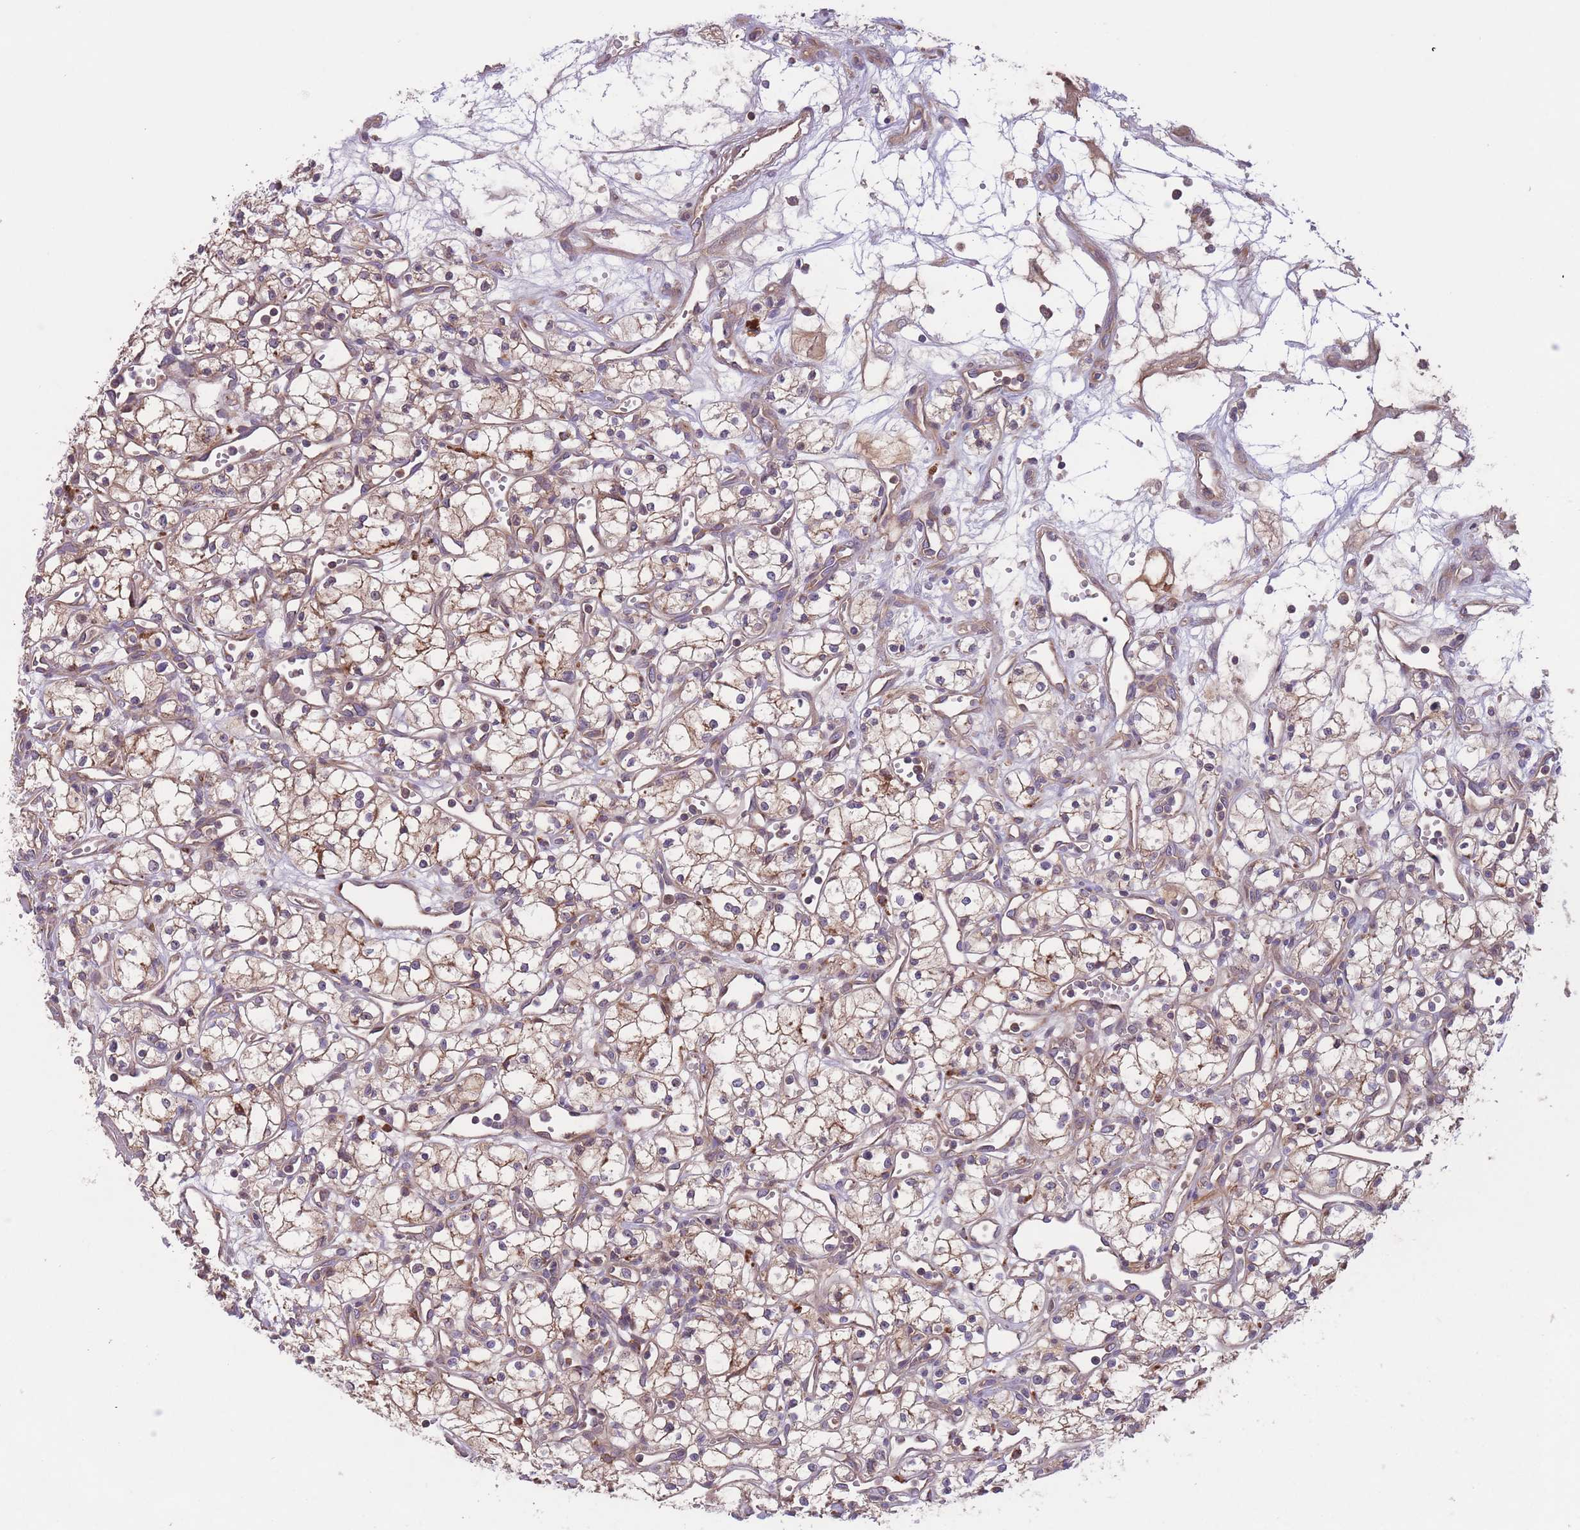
{"staining": {"intensity": "weak", "quantity": "25%-75%", "location": "cytoplasmic/membranous"}, "tissue": "renal cancer", "cell_type": "Tumor cells", "image_type": "cancer", "snomed": [{"axis": "morphology", "description": "Adenocarcinoma, NOS"}, {"axis": "topography", "description": "Kidney"}], "caption": "Immunohistochemical staining of renal adenocarcinoma demonstrates weak cytoplasmic/membranous protein expression in approximately 25%-75% of tumor cells.", "gene": "ITPKC", "patient": {"sex": "male", "age": 59}}